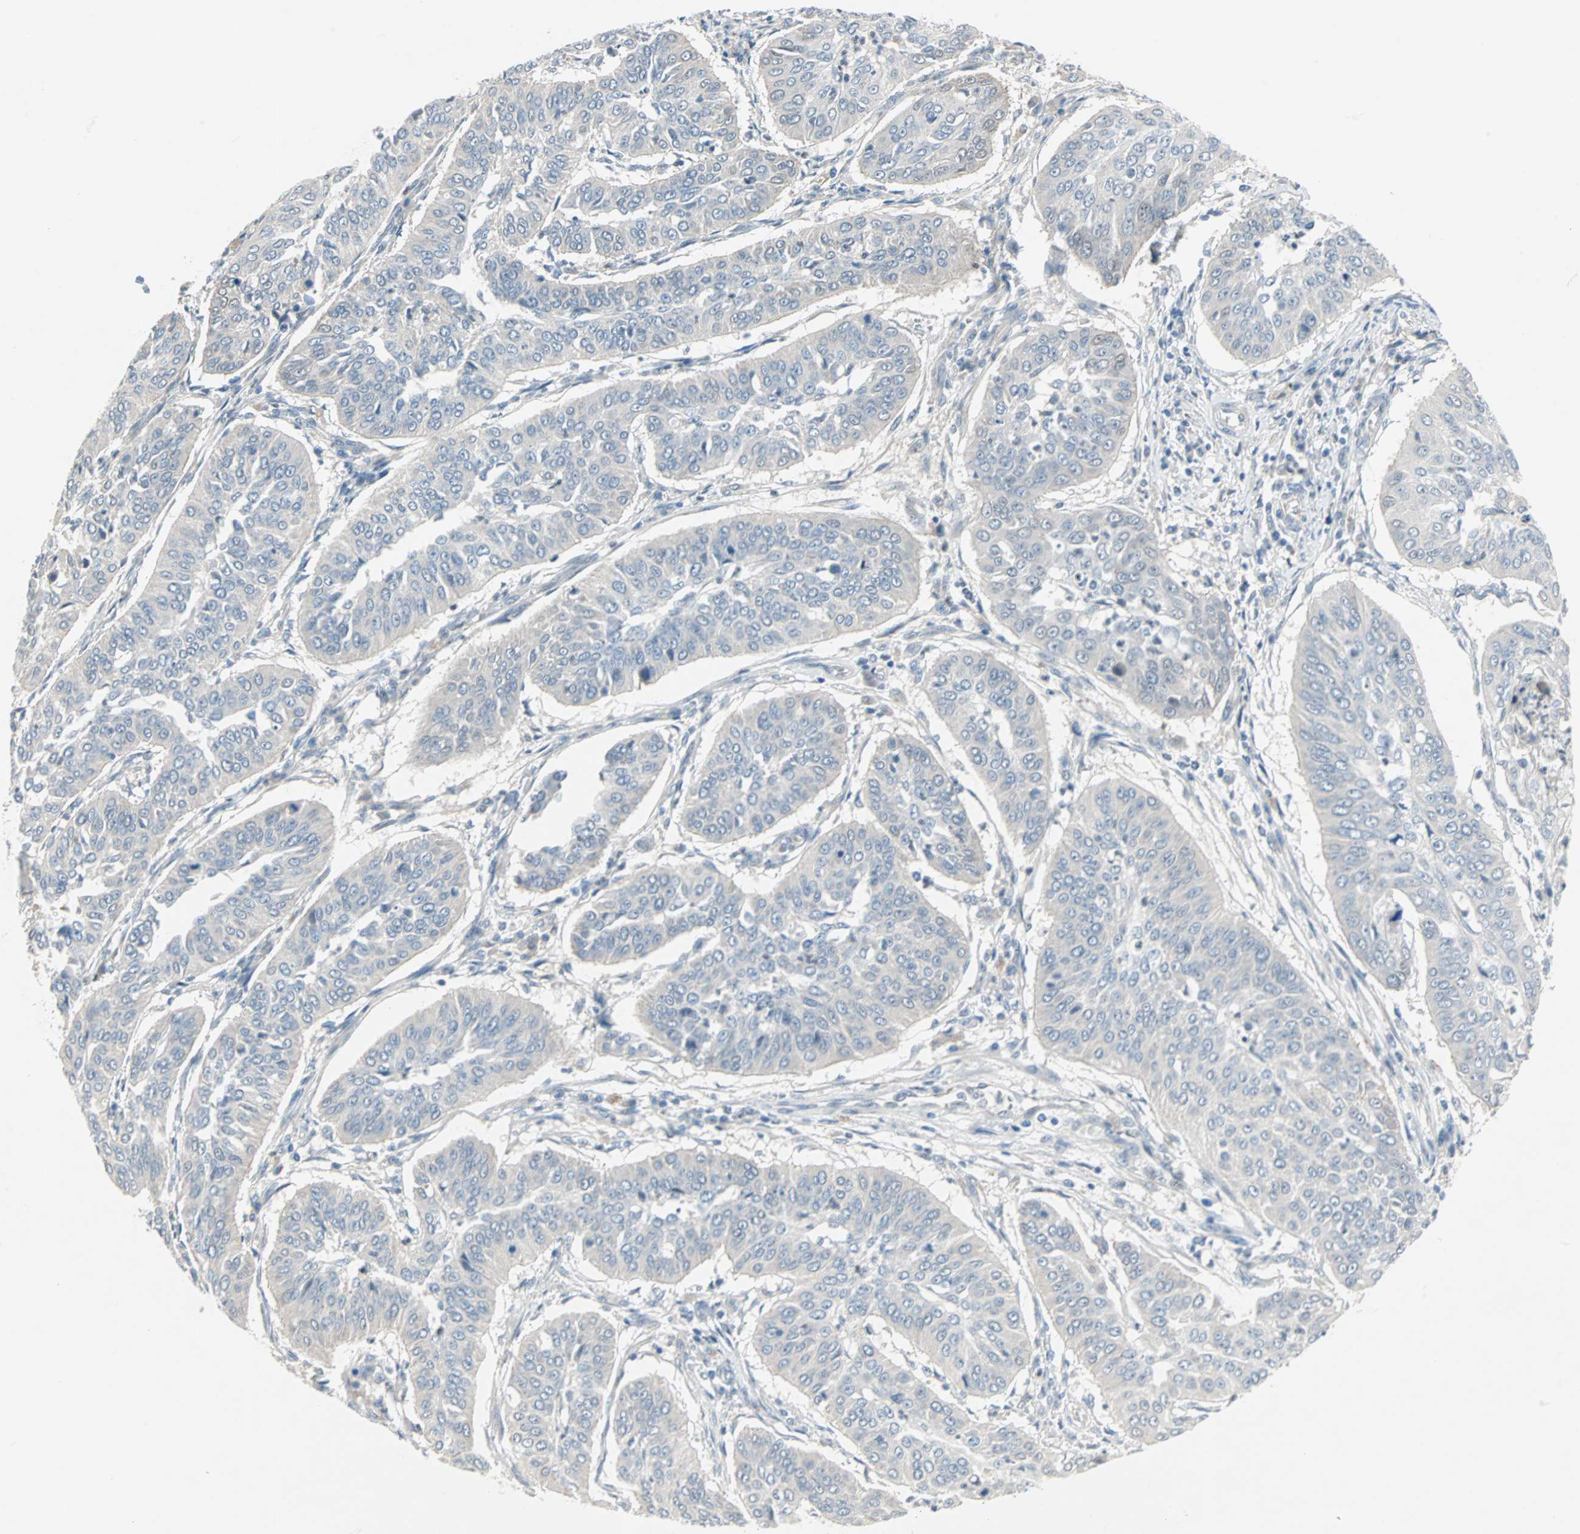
{"staining": {"intensity": "negative", "quantity": "none", "location": "none"}, "tissue": "cervical cancer", "cell_type": "Tumor cells", "image_type": "cancer", "snomed": [{"axis": "morphology", "description": "Normal tissue, NOS"}, {"axis": "morphology", "description": "Squamous cell carcinoma, NOS"}, {"axis": "topography", "description": "Cervix"}], "caption": "The micrograph shows no staining of tumor cells in cervical squamous cell carcinoma.", "gene": "CAND2", "patient": {"sex": "female", "age": 39}}